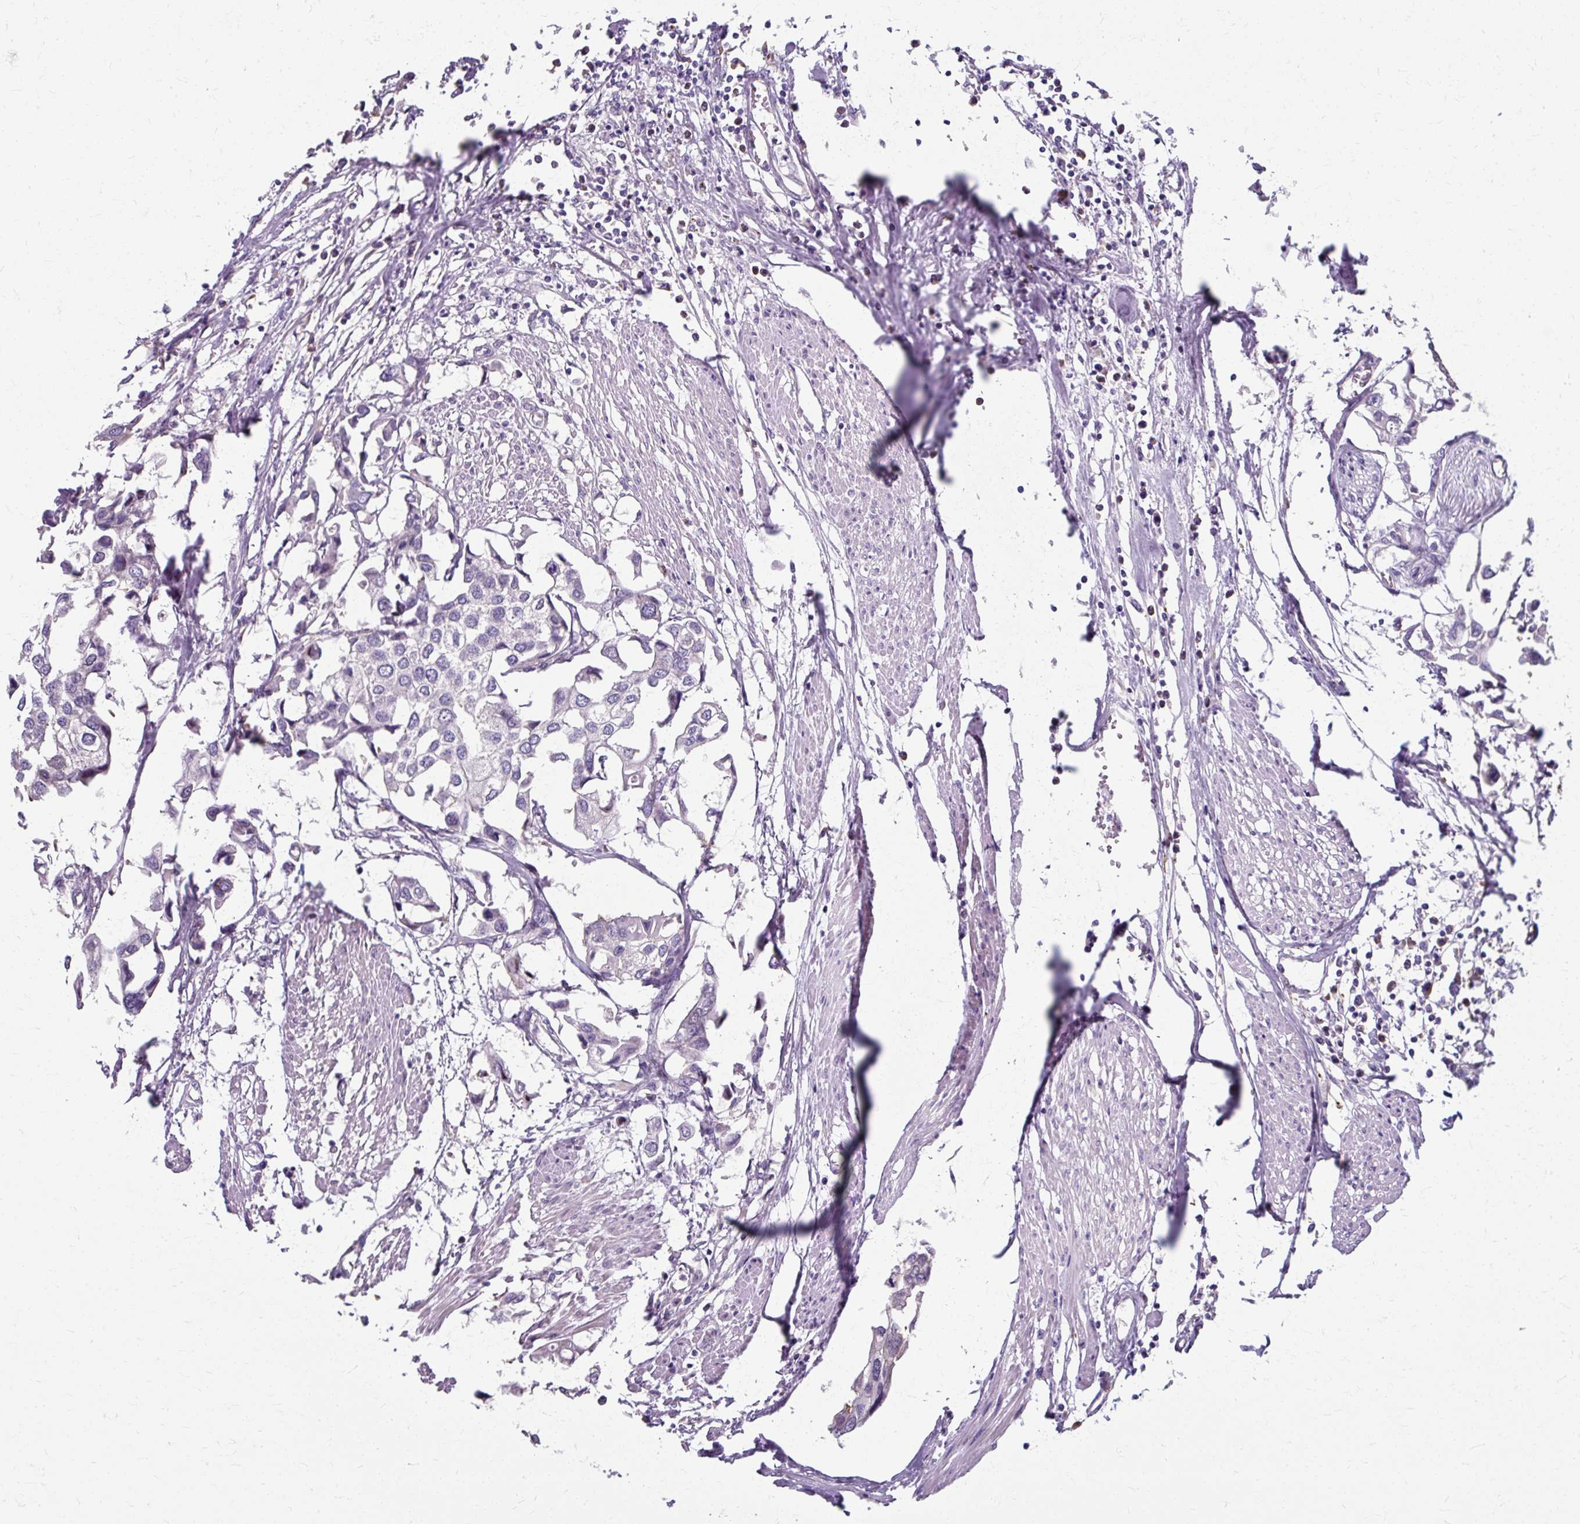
{"staining": {"intensity": "negative", "quantity": "none", "location": "none"}, "tissue": "urothelial cancer", "cell_type": "Tumor cells", "image_type": "cancer", "snomed": [{"axis": "morphology", "description": "Urothelial carcinoma, High grade"}, {"axis": "topography", "description": "Urinary bladder"}], "caption": "DAB (3,3'-diaminobenzidine) immunohistochemical staining of high-grade urothelial carcinoma demonstrates no significant expression in tumor cells.", "gene": "ZNF555", "patient": {"sex": "male", "age": 64}}